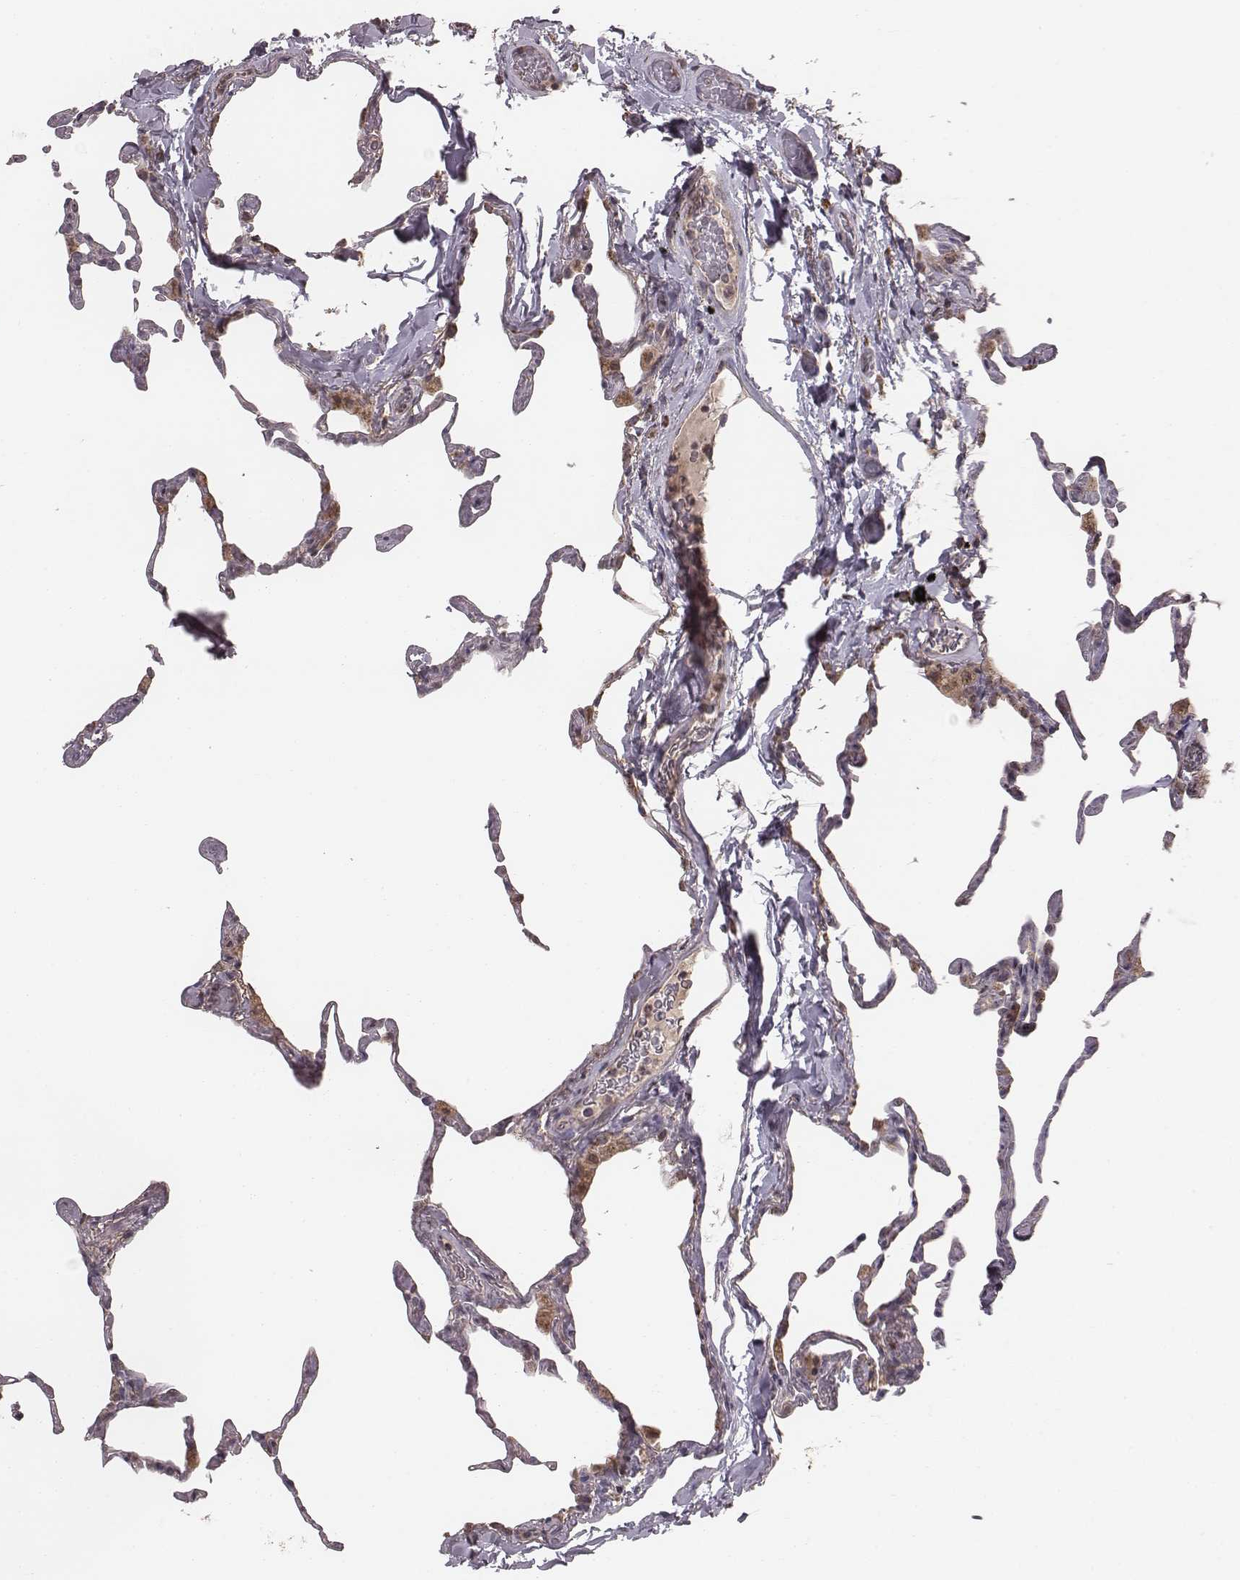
{"staining": {"intensity": "moderate", "quantity": ">75%", "location": "cytoplasmic/membranous"}, "tissue": "lung", "cell_type": "Alveolar cells", "image_type": "normal", "snomed": [{"axis": "morphology", "description": "Normal tissue, NOS"}, {"axis": "topography", "description": "Lung"}], "caption": "Alveolar cells reveal medium levels of moderate cytoplasmic/membranous staining in approximately >75% of cells in normal human lung. (DAB = brown stain, brightfield microscopy at high magnification).", "gene": "PDCD2L", "patient": {"sex": "male", "age": 65}}